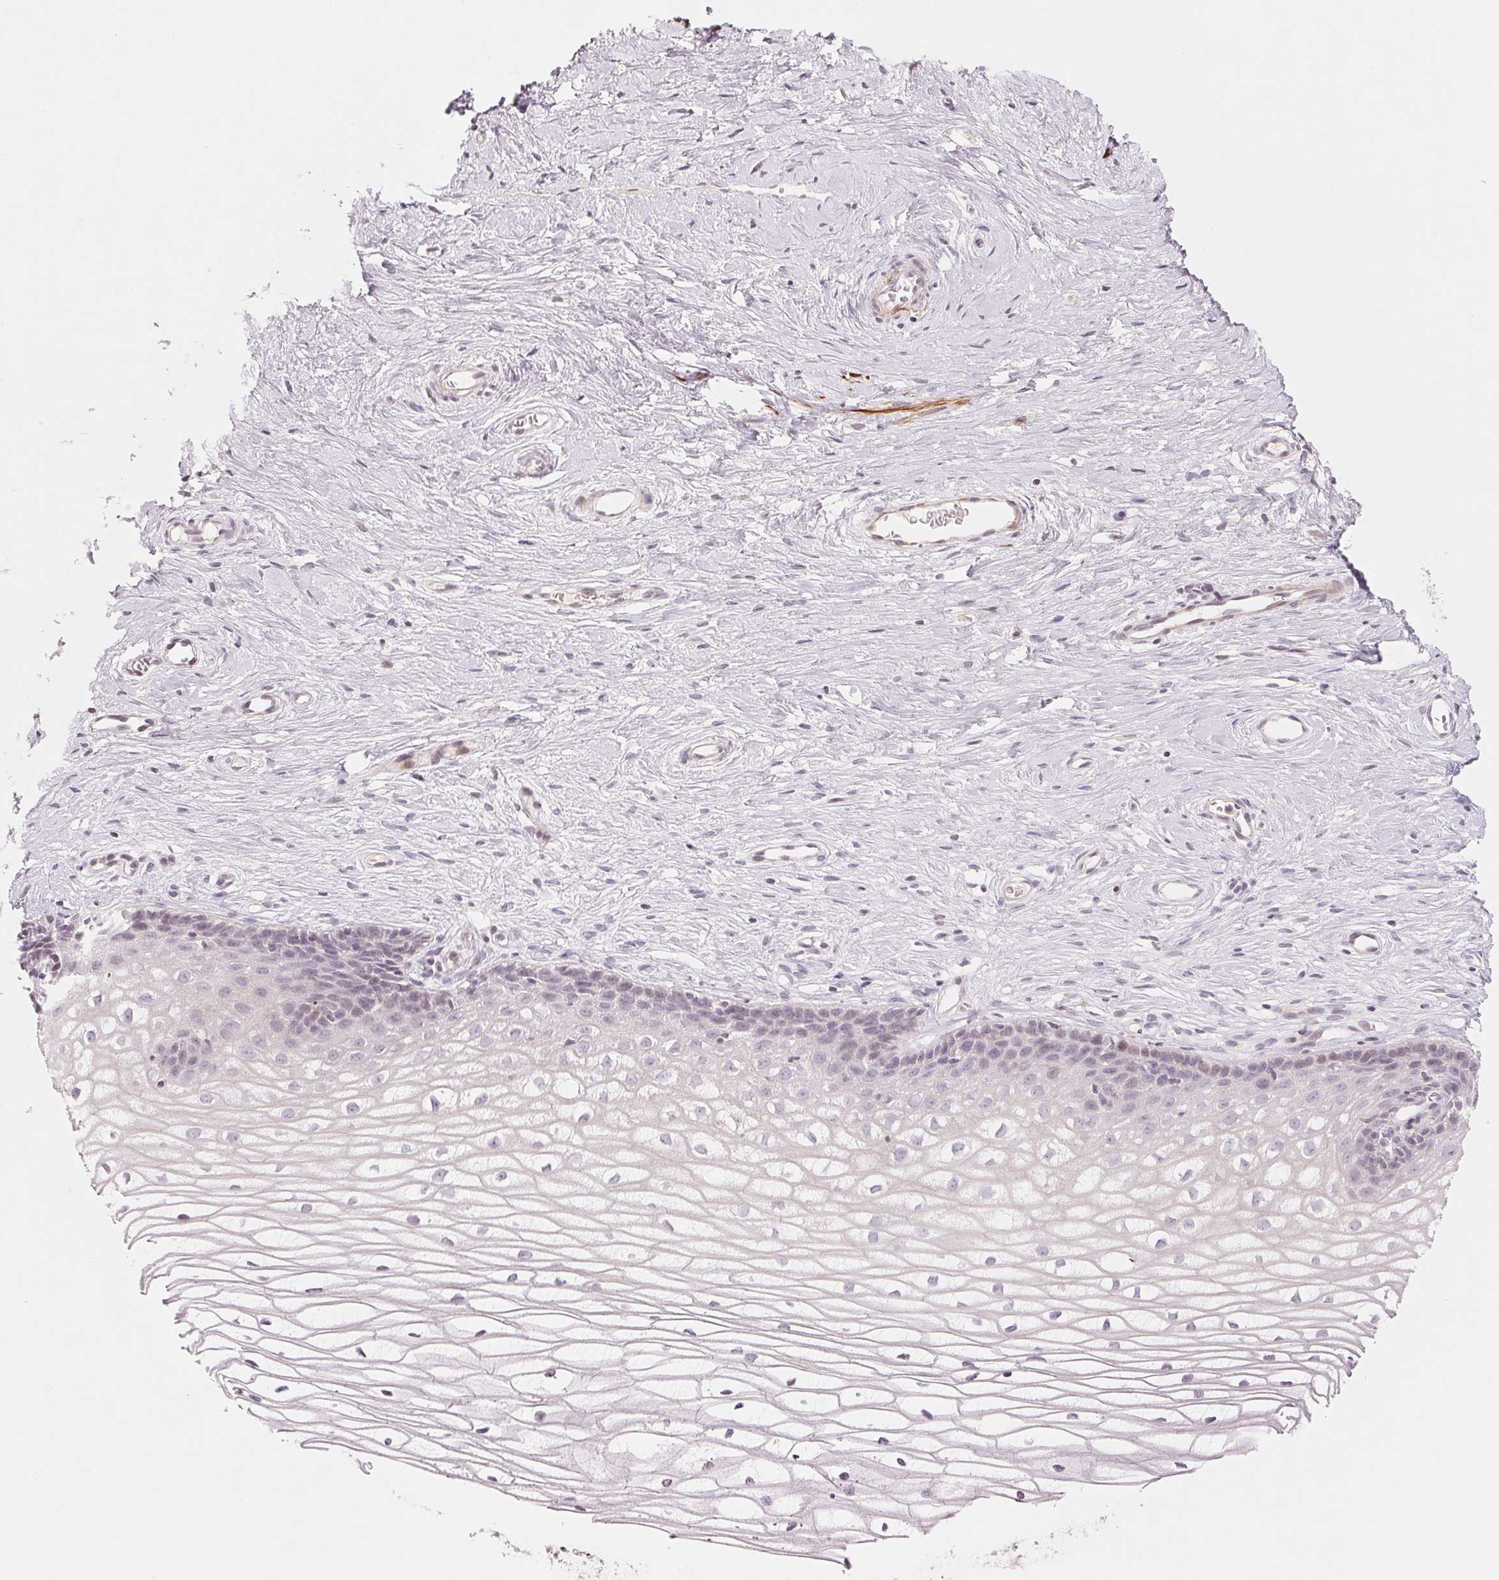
{"staining": {"intensity": "negative", "quantity": "none", "location": "none"}, "tissue": "cervix", "cell_type": "Glandular cells", "image_type": "normal", "snomed": [{"axis": "morphology", "description": "Normal tissue, NOS"}, {"axis": "topography", "description": "Cervix"}], "caption": "Glandular cells show no significant protein expression in unremarkable cervix. The staining was performed using DAB (3,3'-diaminobenzidine) to visualize the protein expression in brown, while the nuclei were stained in blue with hematoxylin (Magnification: 20x).", "gene": "SLC17A4", "patient": {"sex": "female", "age": 40}}